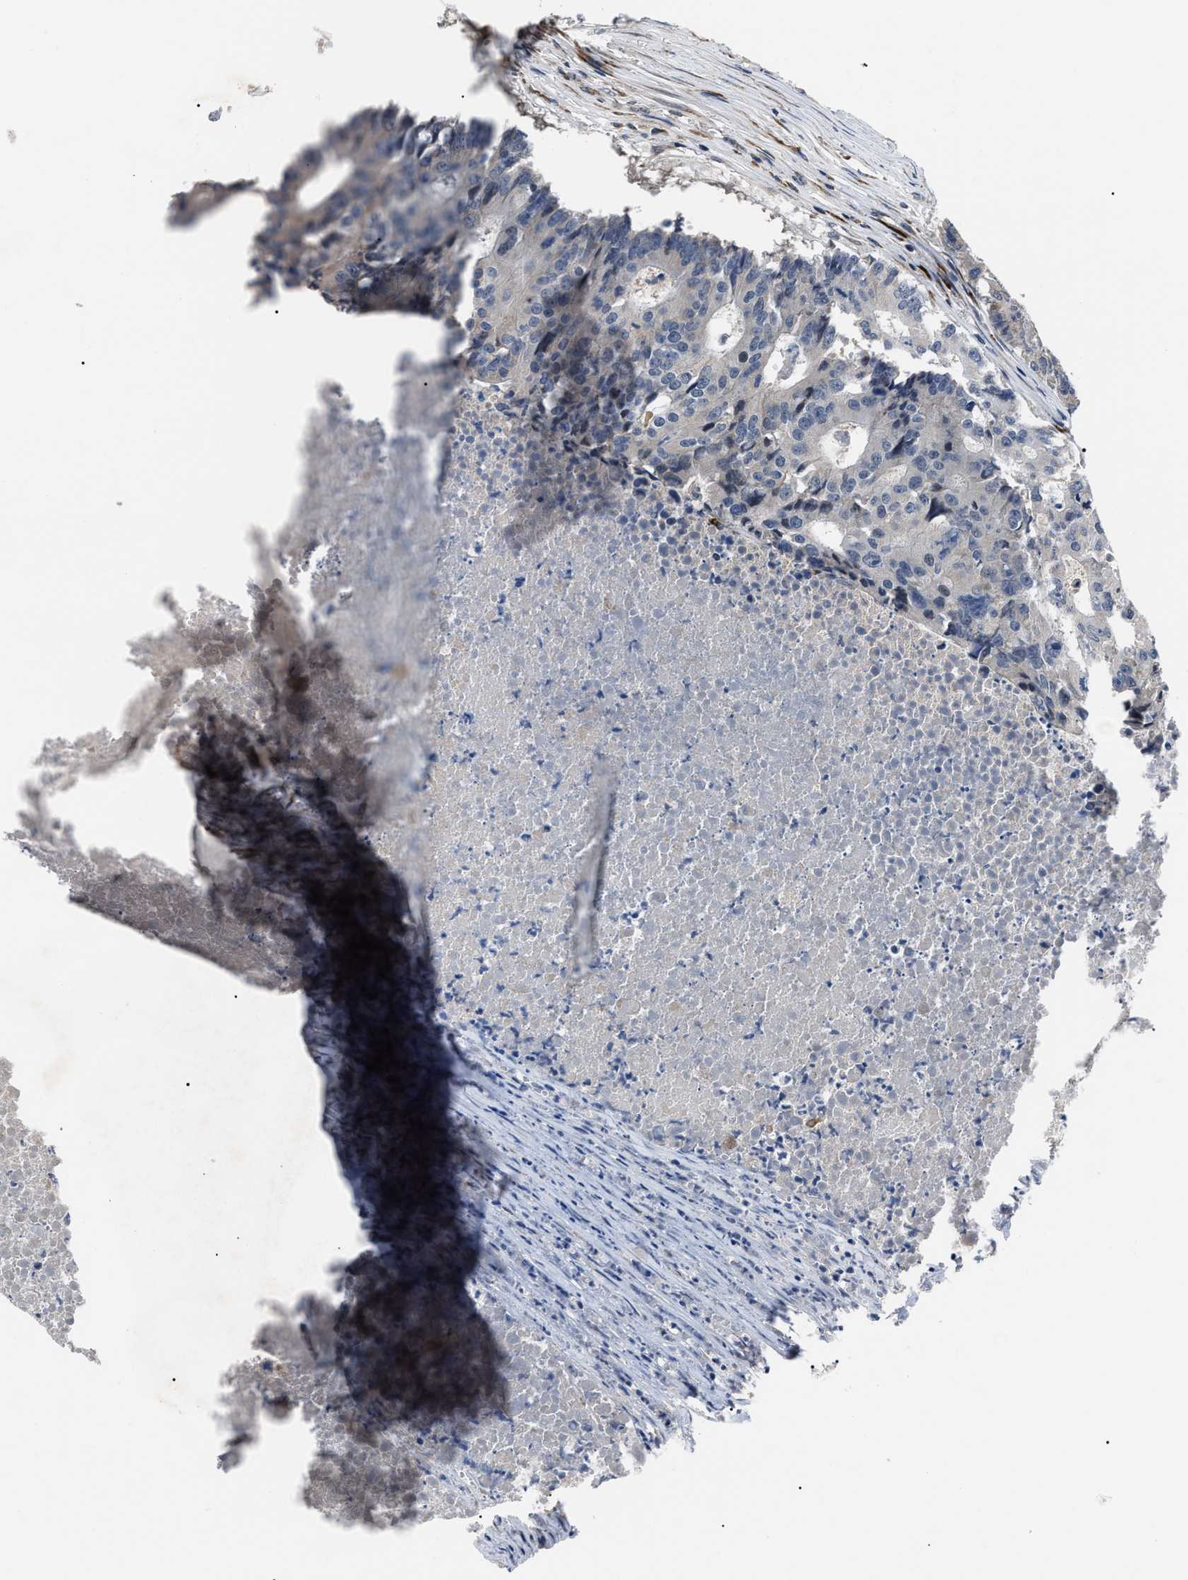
{"staining": {"intensity": "weak", "quantity": "<25%", "location": "cytoplasmic/membranous"}, "tissue": "colorectal cancer", "cell_type": "Tumor cells", "image_type": "cancer", "snomed": [{"axis": "morphology", "description": "Adenocarcinoma, NOS"}, {"axis": "topography", "description": "Colon"}], "caption": "Tumor cells show no significant staining in colorectal cancer. The staining was performed using DAB (3,3'-diaminobenzidine) to visualize the protein expression in brown, while the nuclei were stained in blue with hematoxylin (Magnification: 20x).", "gene": "LRRC14", "patient": {"sex": "male", "age": 87}}